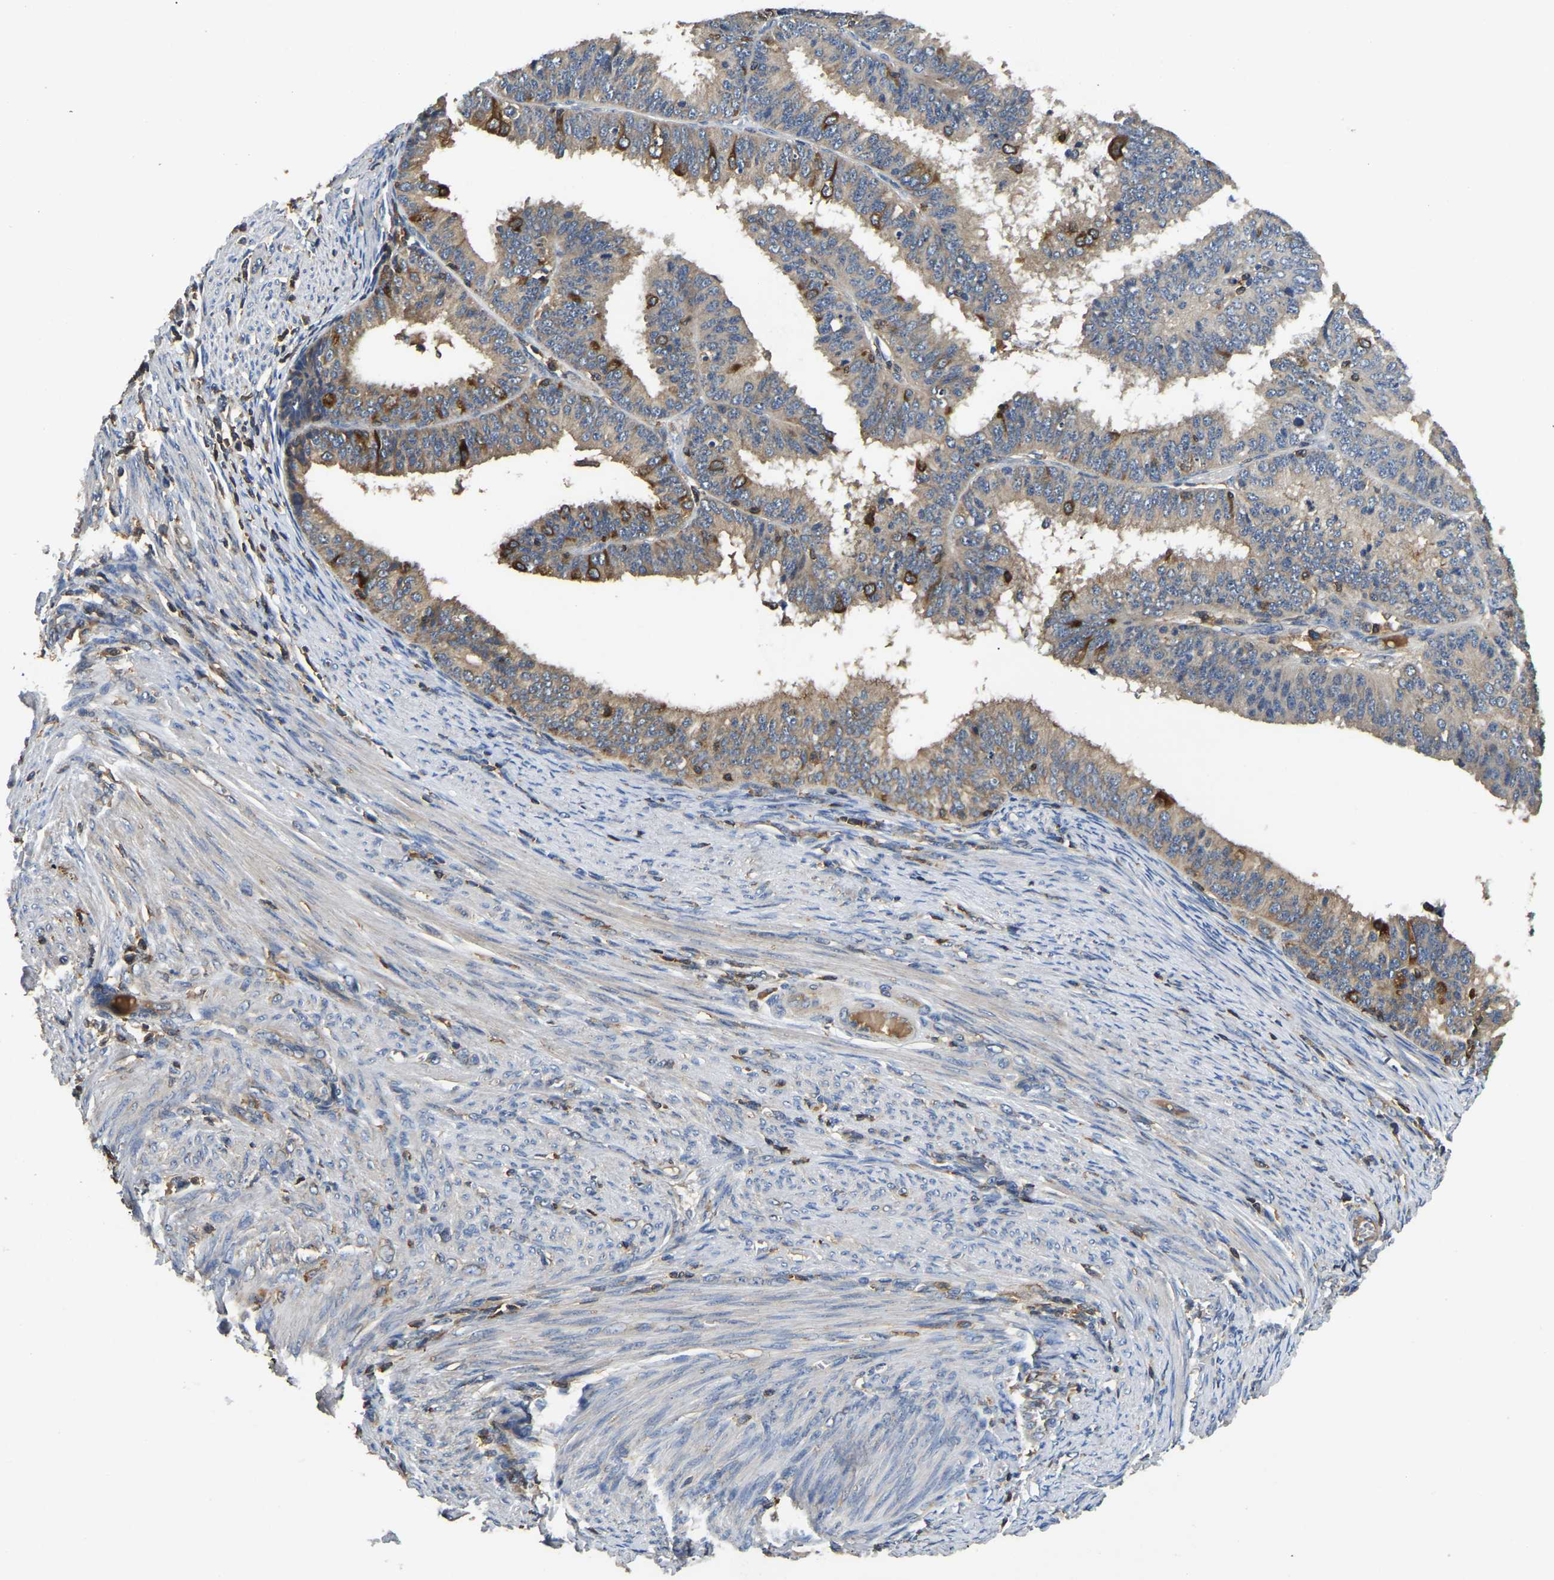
{"staining": {"intensity": "moderate", "quantity": "<25%", "location": "cytoplasmic/membranous"}, "tissue": "endometrial cancer", "cell_type": "Tumor cells", "image_type": "cancer", "snomed": [{"axis": "morphology", "description": "Adenocarcinoma, NOS"}, {"axis": "topography", "description": "Endometrium"}], "caption": "Endometrial adenocarcinoma was stained to show a protein in brown. There is low levels of moderate cytoplasmic/membranous expression in about <25% of tumor cells.", "gene": "SMPD2", "patient": {"sex": "female", "age": 70}}